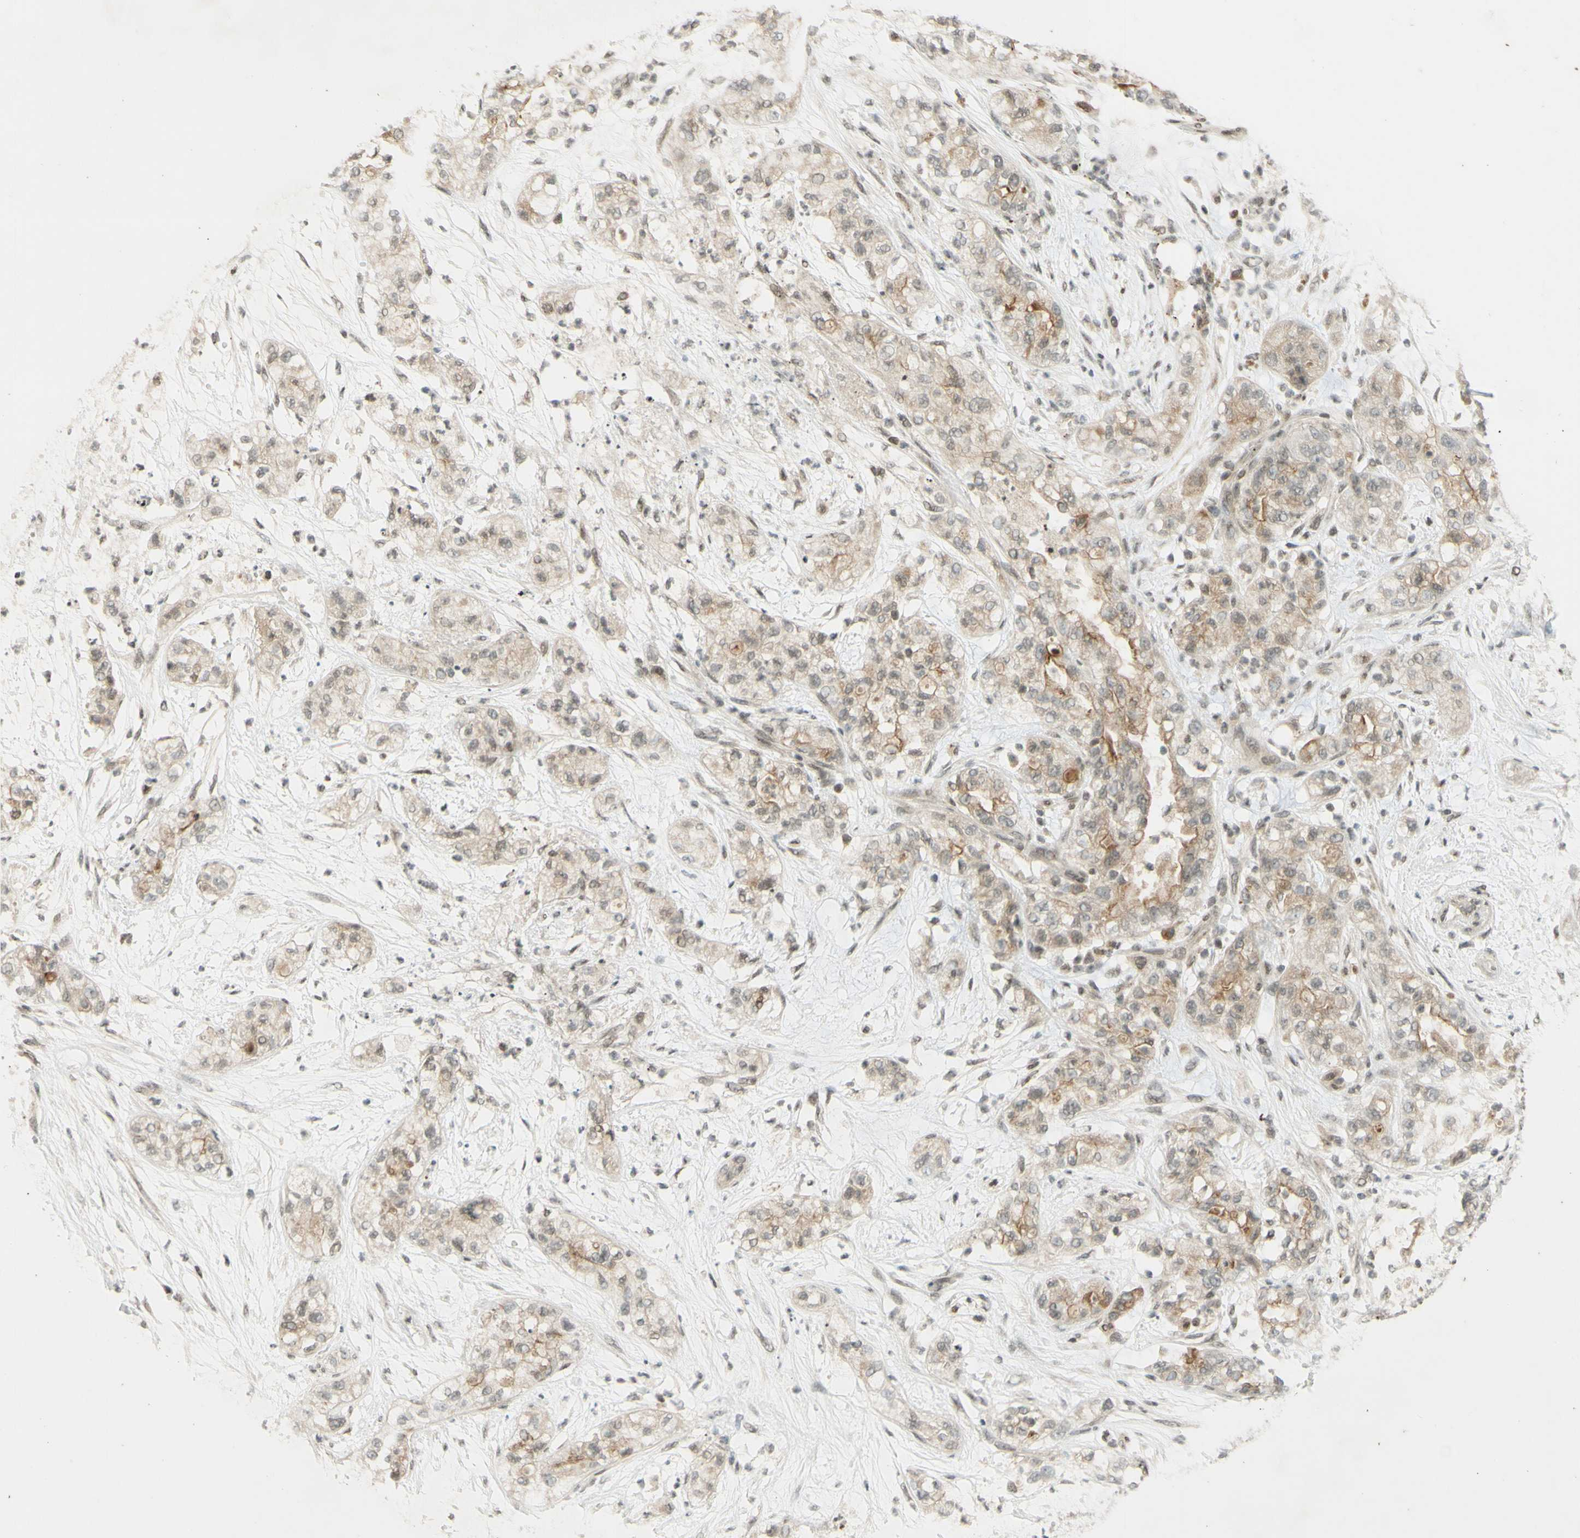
{"staining": {"intensity": "weak", "quantity": "<25%", "location": "cytoplasmic/membranous"}, "tissue": "pancreatic cancer", "cell_type": "Tumor cells", "image_type": "cancer", "snomed": [{"axis": "morphology", "description": "Adenocarcinoma, NOS"}, {"axis": "topography", "description": "Pancreas"}], "caption": "This is an immunohistochemistry (IHC) photomicrograph of adenocarcinoma (pancreatic). There is no positivity in tumor cells.", "gene": "SMARCB1", "patient": {"sex": "female", "age": 78}}